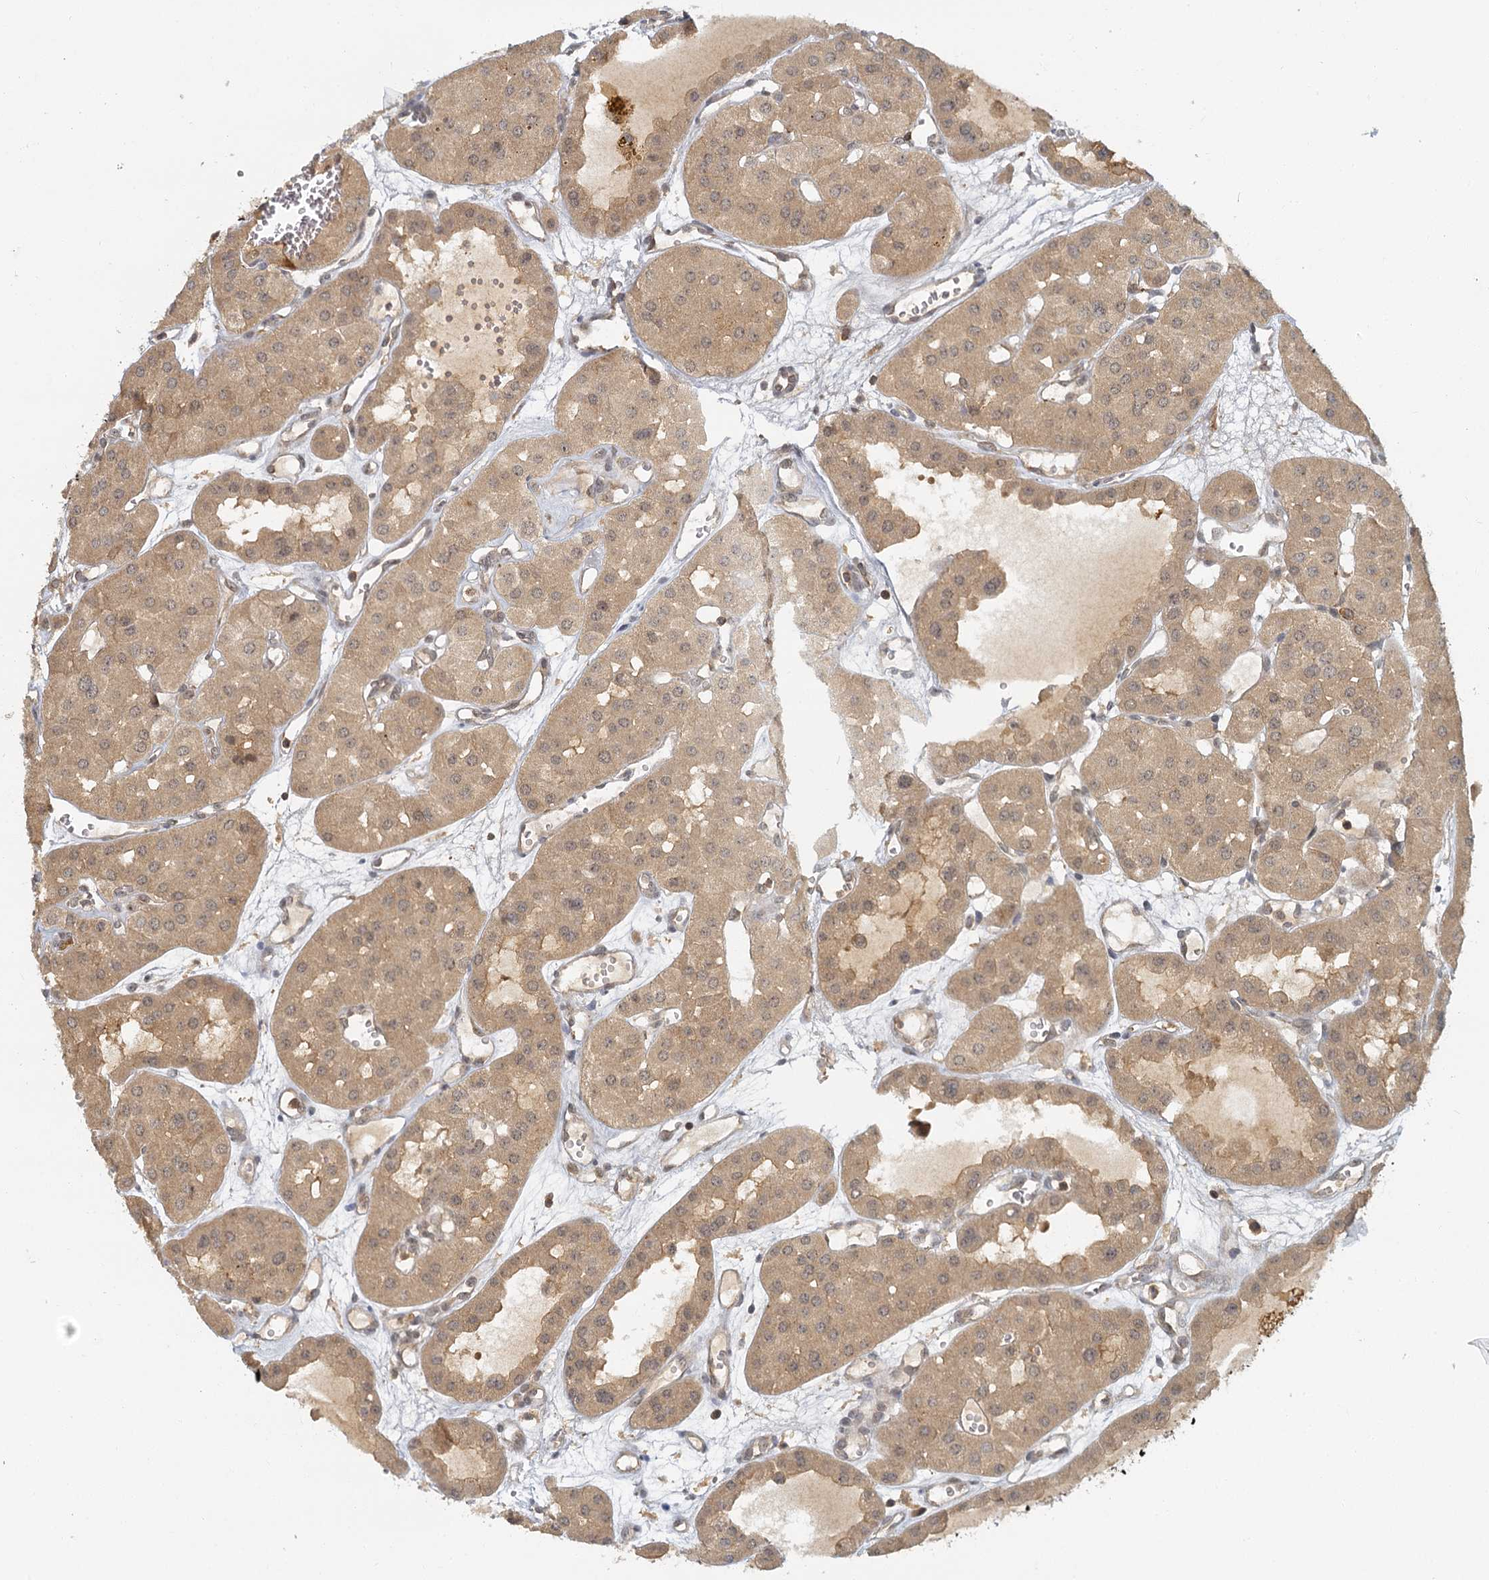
{"staining": {"intensity": "weak", "quantity": ">75%", "location": "cytoplasmic/membranous"}, "tissue": "renal cancer", "cell_type": "Tumor cells", "image_type": "cancer", "snomed": [{"axis": "morphology", "description": "Carcinoma, NOS"}, {"axis": "topography", "description": "Kidney"}], "caption": "A high-resolution micrograph shows IHC staining of renal carcinoma, which reveals weak cytoplasmic/membranous positivity in about >75% of tumor cells.", "gene": "ZNF549", "patient": {"sex": "female", "age": 75}}